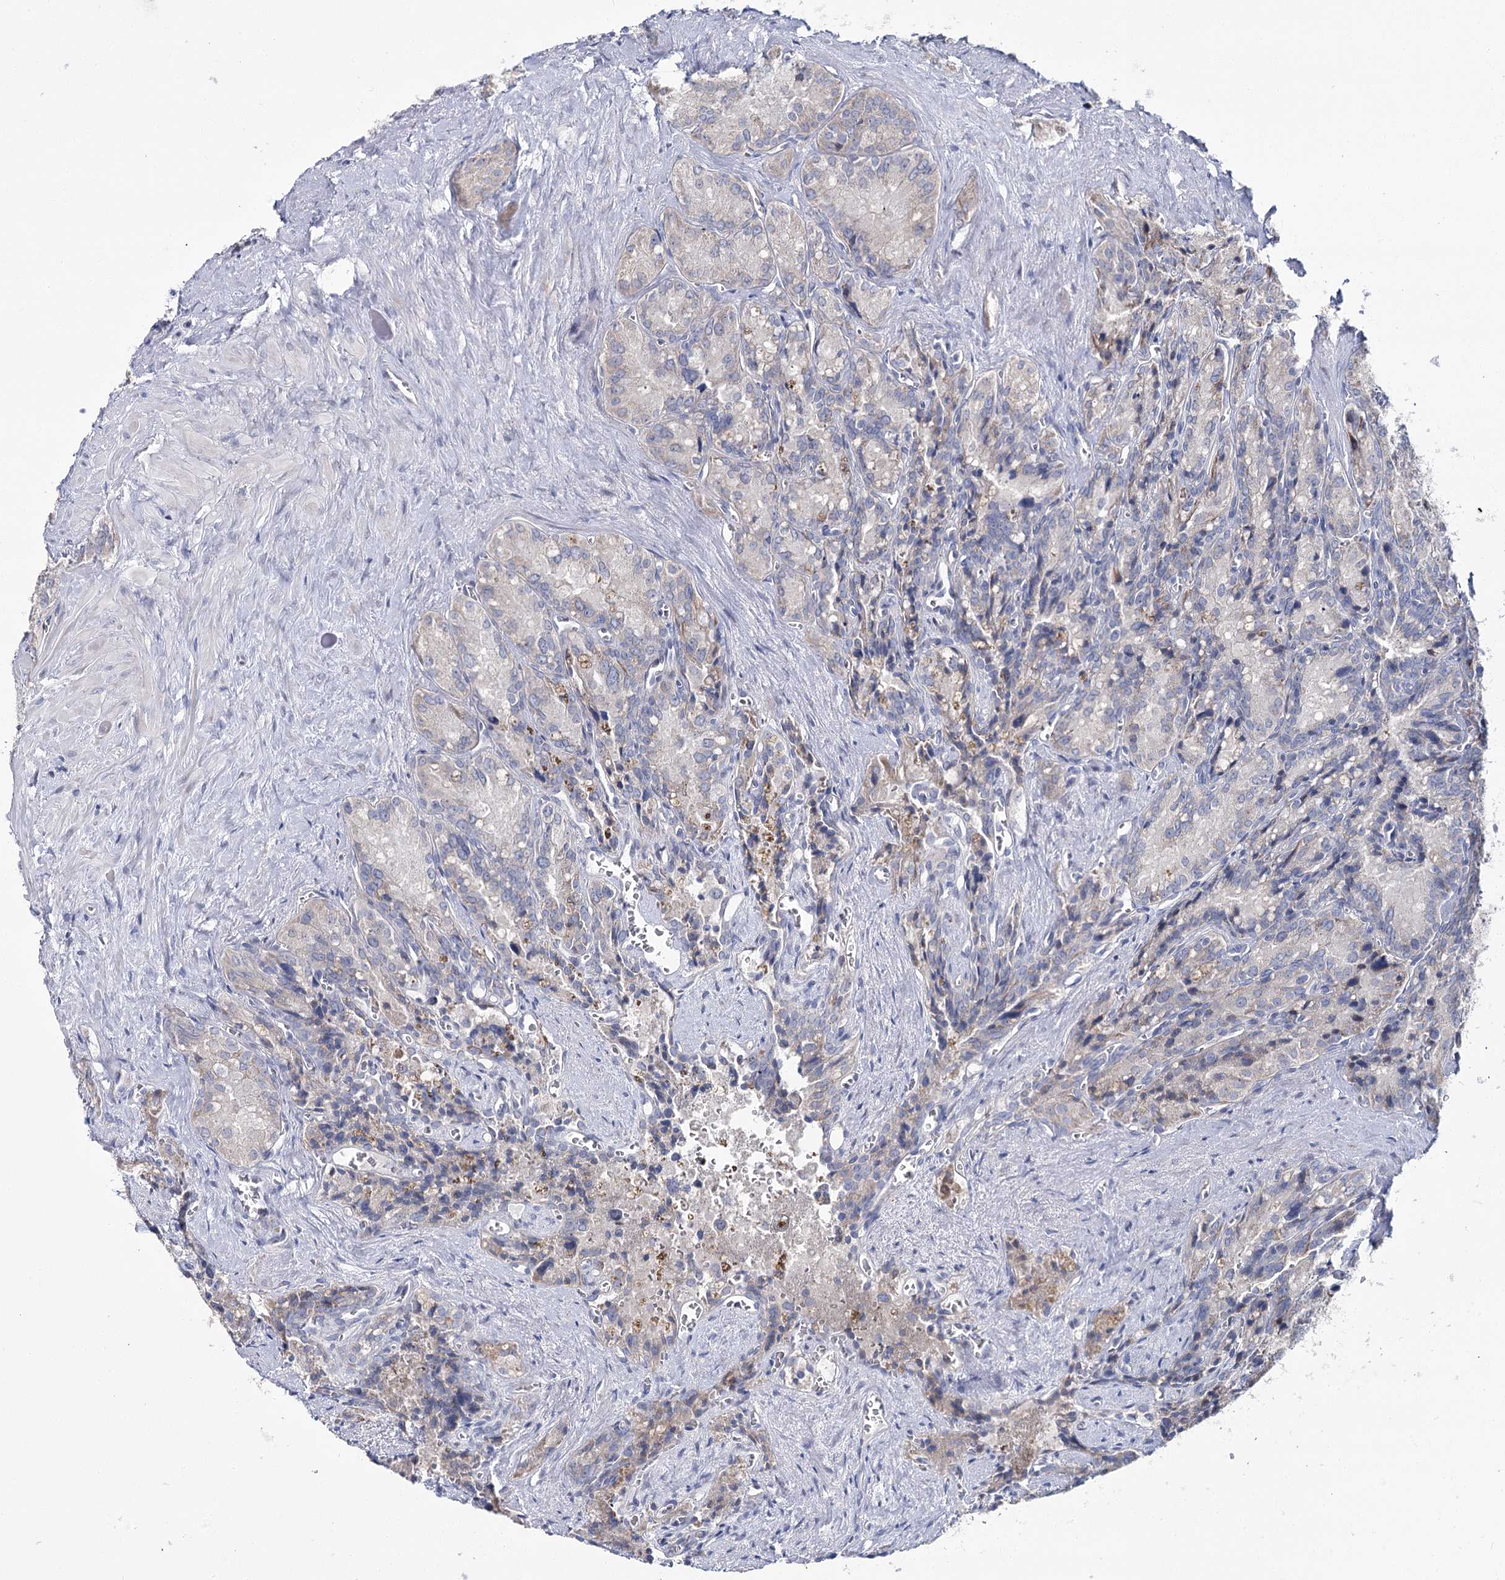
{"staining": {"intensity": "weak", "quantity": "<25%", "location": "cytoplasmic/membranous"}, "tissue": "seminal vesicle", "cell_type": "Glandular cells", "image_type": "normal", "snomed": [{"axis": "morphology", "description": "Normal tissue, NOS"}, {"axis": "topography", "description": "Seminal veicle"}], "caption": "Immunohistochemistry micrograph of normal seminal vesicle: seminal vesicle stained with DAB displays no significant protein staining in glandular cells. (Brightfield microscopy of DAB (3,3'-diaminobenzidine) immunohistochemistry at high magnification).", "gene": "CPLANE1", "patient": {"sex": "male", "age": 62}}